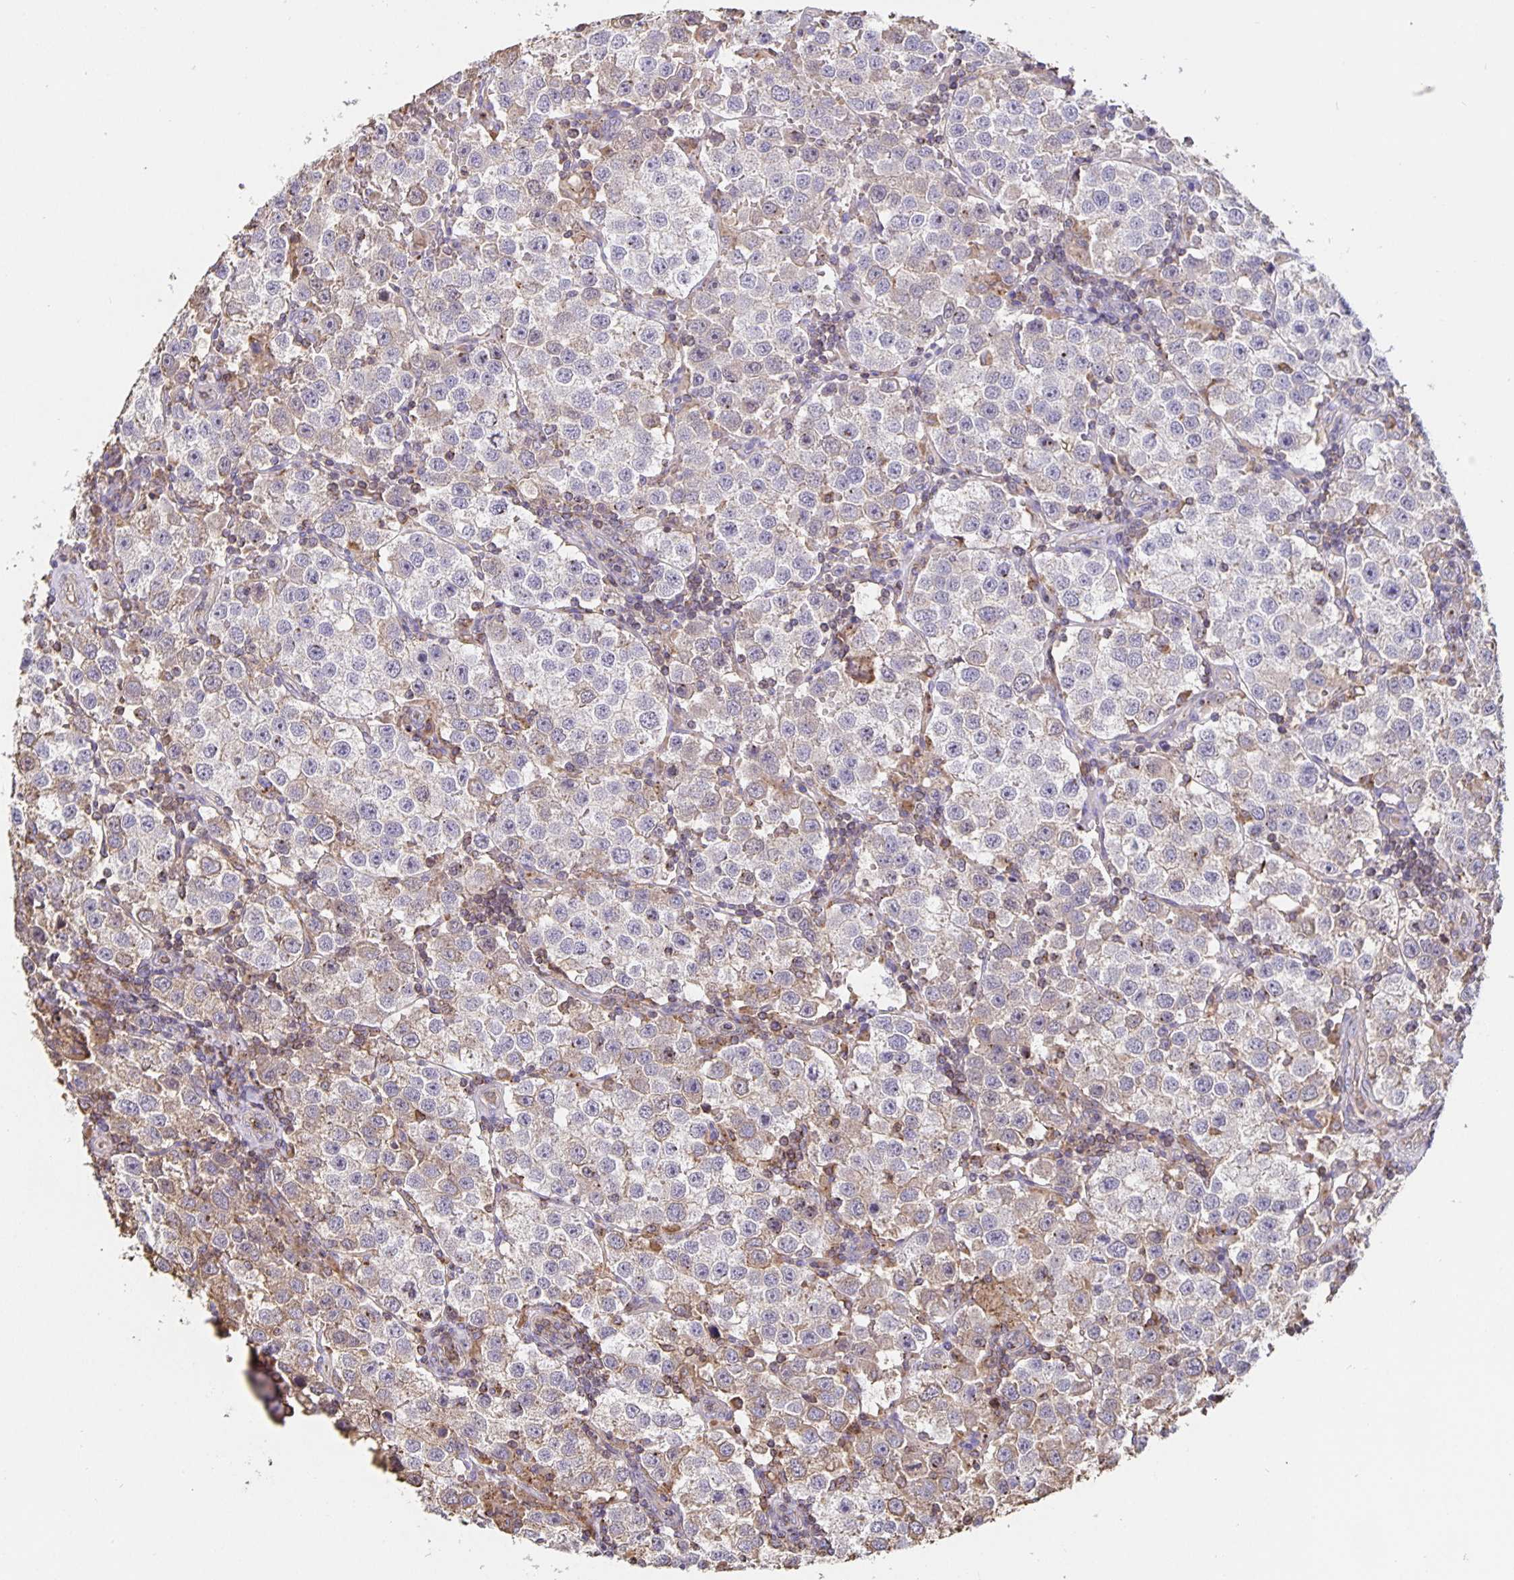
{"staining": {"intensity": "negative", "quantity": "none", "location": "none"}, "tissue": "testis cancer", "cell_type": "Tumor cells", "image_type": "cancer", "snomed": [{"axis": "morphology", "description": "Seminoma, NOS"}, {"axis": "topography", "description": "Testis"}], "caption": "Tumor cells show no significant protein expression in seminoma (testis).", "gene": "TMEM71", "patient": {"sex": "male", "age": 37}}